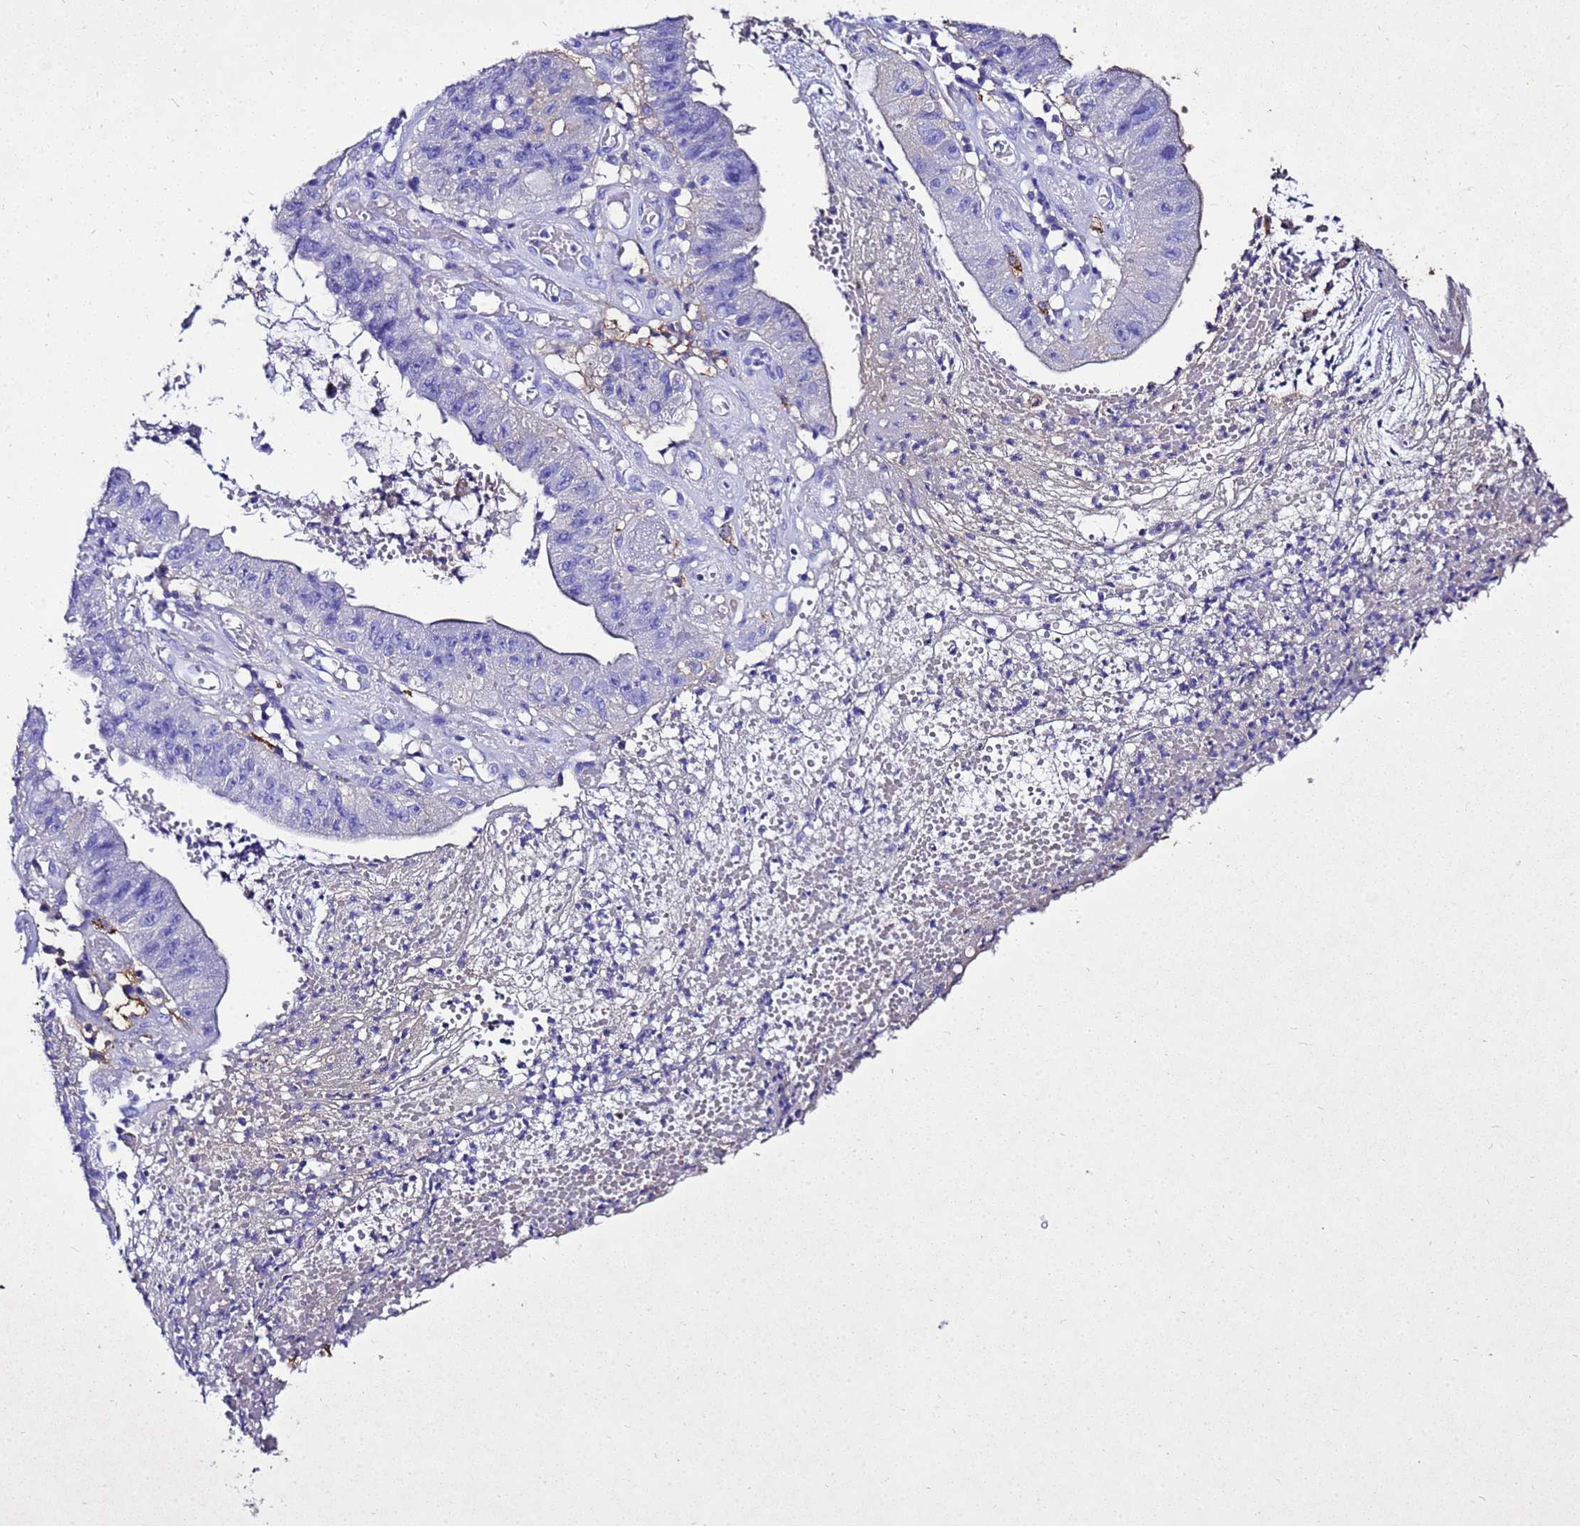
{"staining": {"intensity": "negative", "quantity": "none", "location": "none"}, "tissue": "stomach cancer", "cell_type": "Tumor cells", "image_type": "cancer", "snomed": [{"axis": "morphology", "description": "Adenocarcinoma, NOS"}, {"axis": "topography", "description": "Stomach"}], "caption": "Tumor cells are negative for brown protein staining in stomach adenocarcinoma.", "gene": "LIPF", "patient": {"sex": "male", "age": 59}}